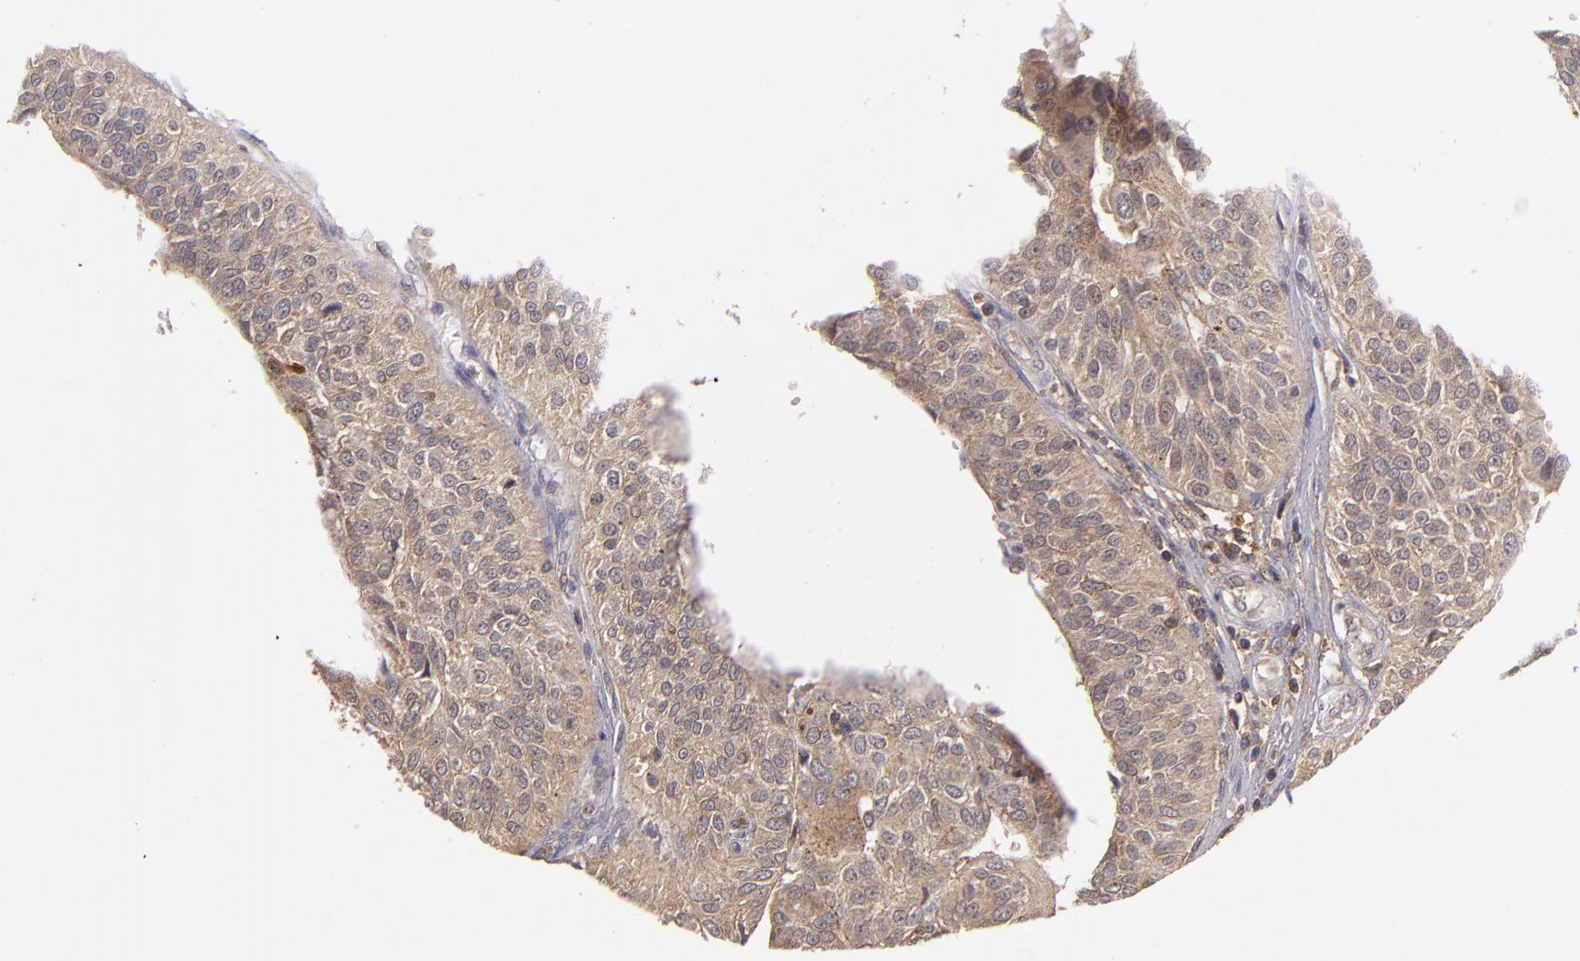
{"staining": {"intensity": "moderate", "quantity": ">75%", "location": "cytoplasmic/membranous"}, "tissue": "urothelial cancer", "cell_type": "Tumor cells", "image_type": "cancer", "snomed": [{"axis": "morphology", "description": "Urothelial carcinoma, High grade"}, {"axis": "topography", "description": "Urinary bladder"}], "caption": "Urothelial cancer stained with DAB immunohistochemistry (IHC) reveals medium levels of moderate cytoplasmic/membranous positivity in about >75% of tumor cells.", "gene": "ZFYVE1", "patient": {"sex": "male", "age": 56}}